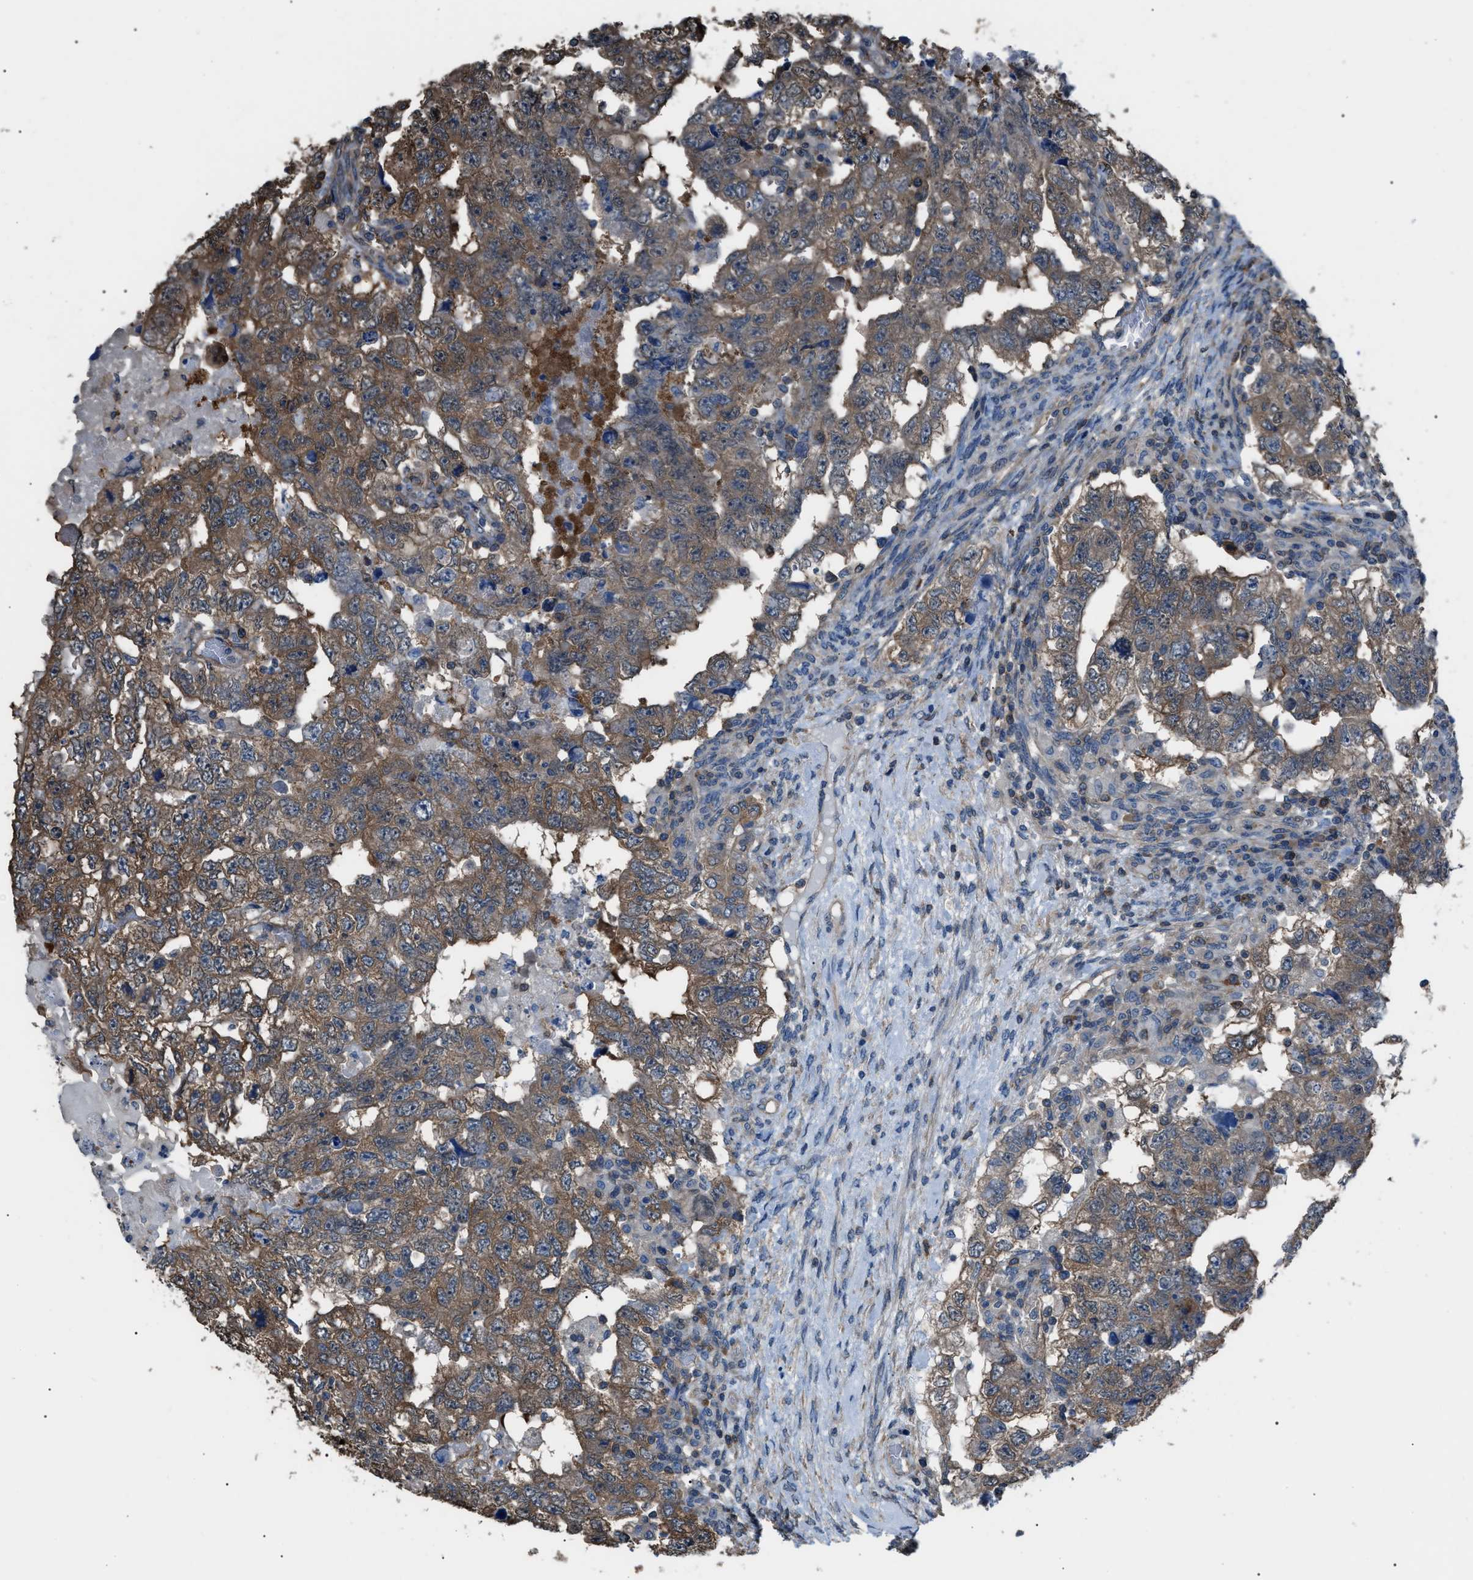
{"staining": {"intensity": "moderate", "quantity": ">75%", "location": "cytoplasmic/membranous"}, "tissue": "testis cancer", "cell_type": "Tumor cells", "image_type": "cancer", "snomed": [{"axis": "morphology", "description": "Carcinoma, Embryonal, NOS"}, {"axis": "topography", "description": "Testis"}], "caption": "Approximately >75% of tumor cells in human testis cancer (embryonal carcinoma) exhibit moderate cytoplasmic/membranous protein positivity as visualized by brown immunohistochemical staining.", "gene": "PDCD5", "patient": {"sex": "male", "age": 36}}